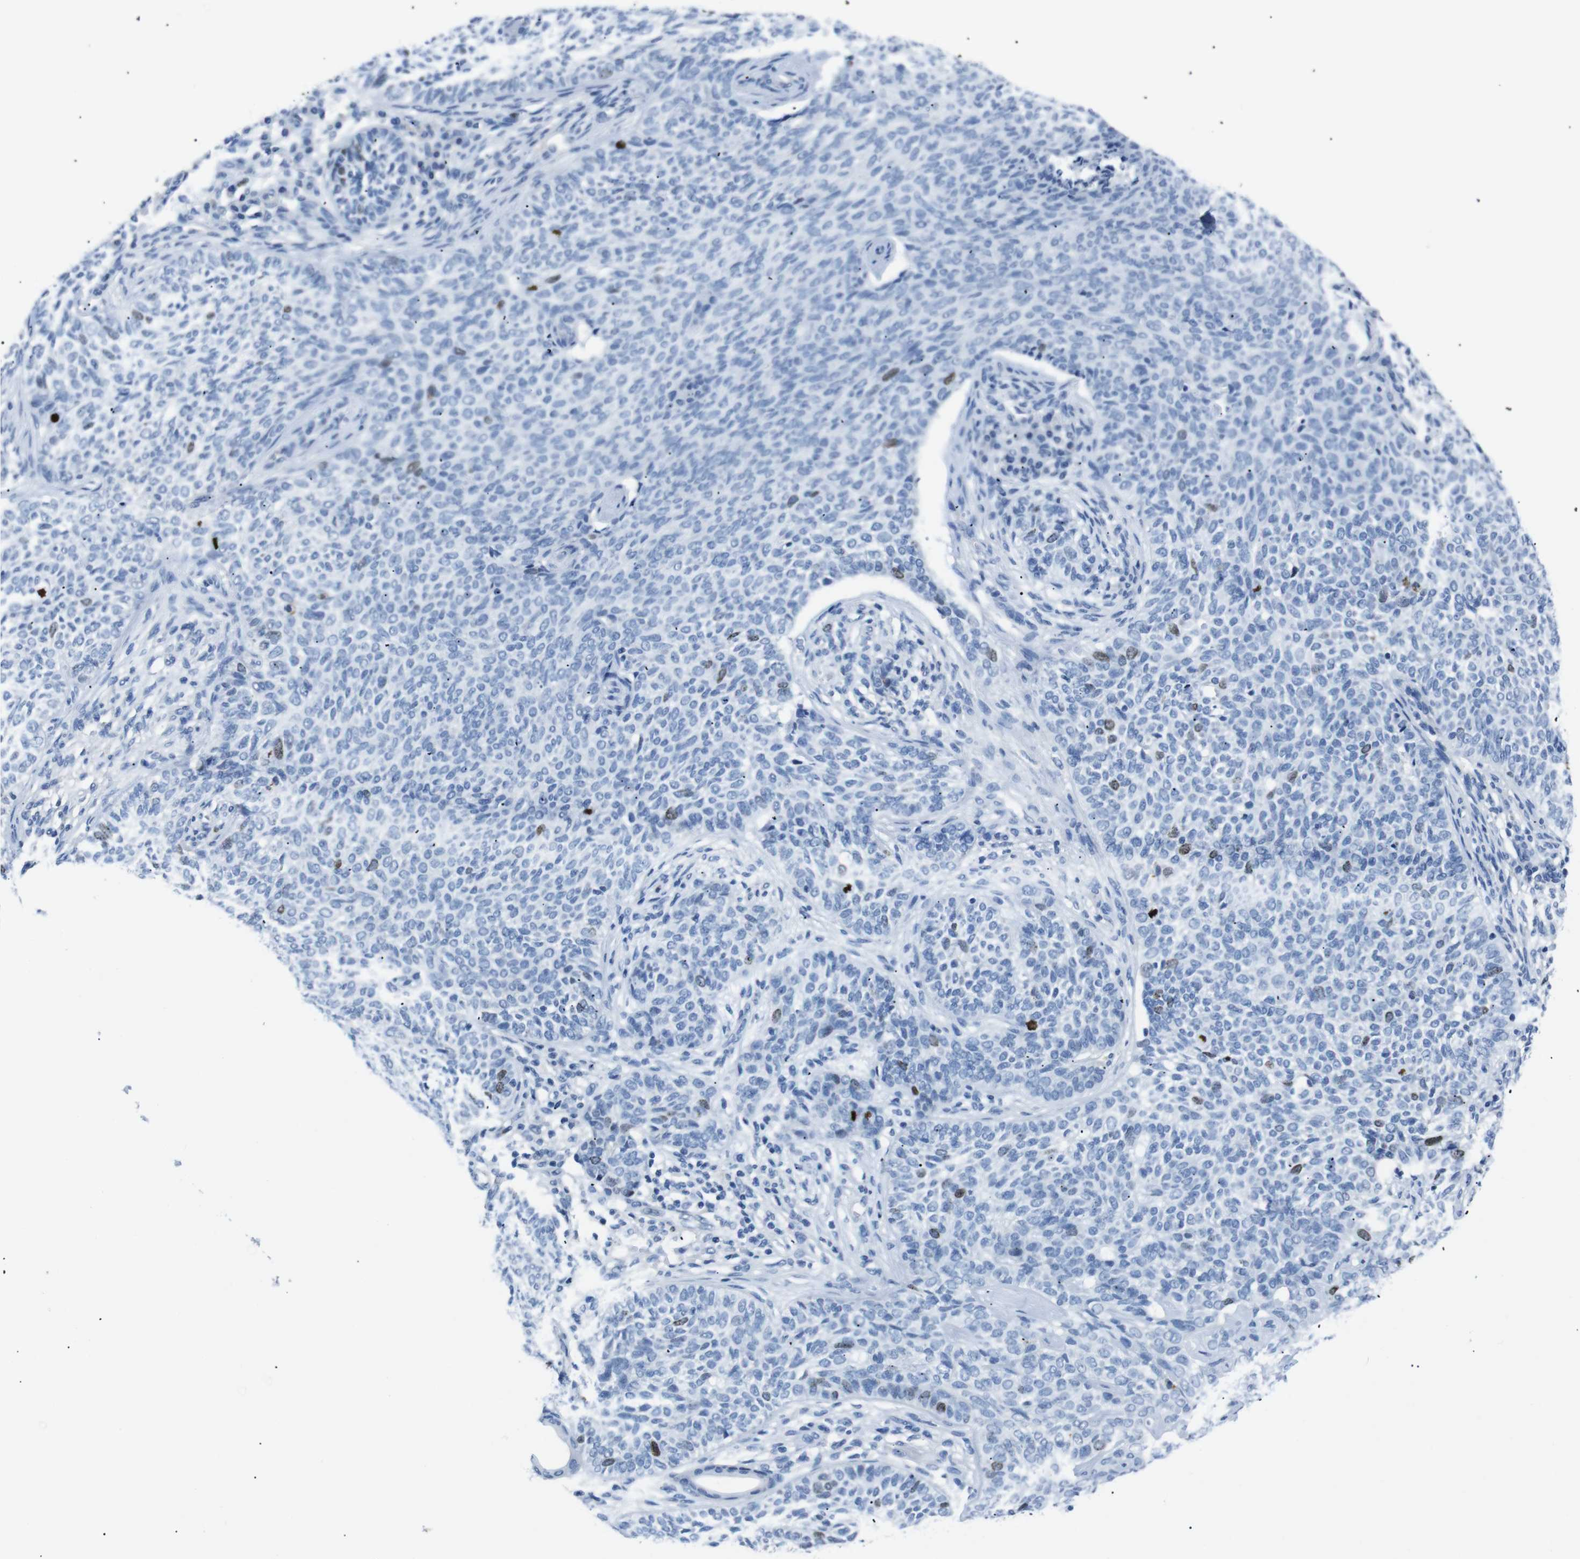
{"staining": {"intensity": "moderate", "quantity": "<25%", "location": "nuclear"}, "tissue": "skin cancer", "cell_type": "Tumor cells", "image_type": "cancer", "snomed": [{"axis": "morphology", "description": "Basal cell carcinoma"}, {"axis": "topography", "description": "Skin"}], "caption": "Moderate nuclear protein positivity is identified in about <25% of tumor cells in skin cancer (basal cell carcinoma).", "gene": "INCENP", "patient": {"sex": "male", "age": 87}}